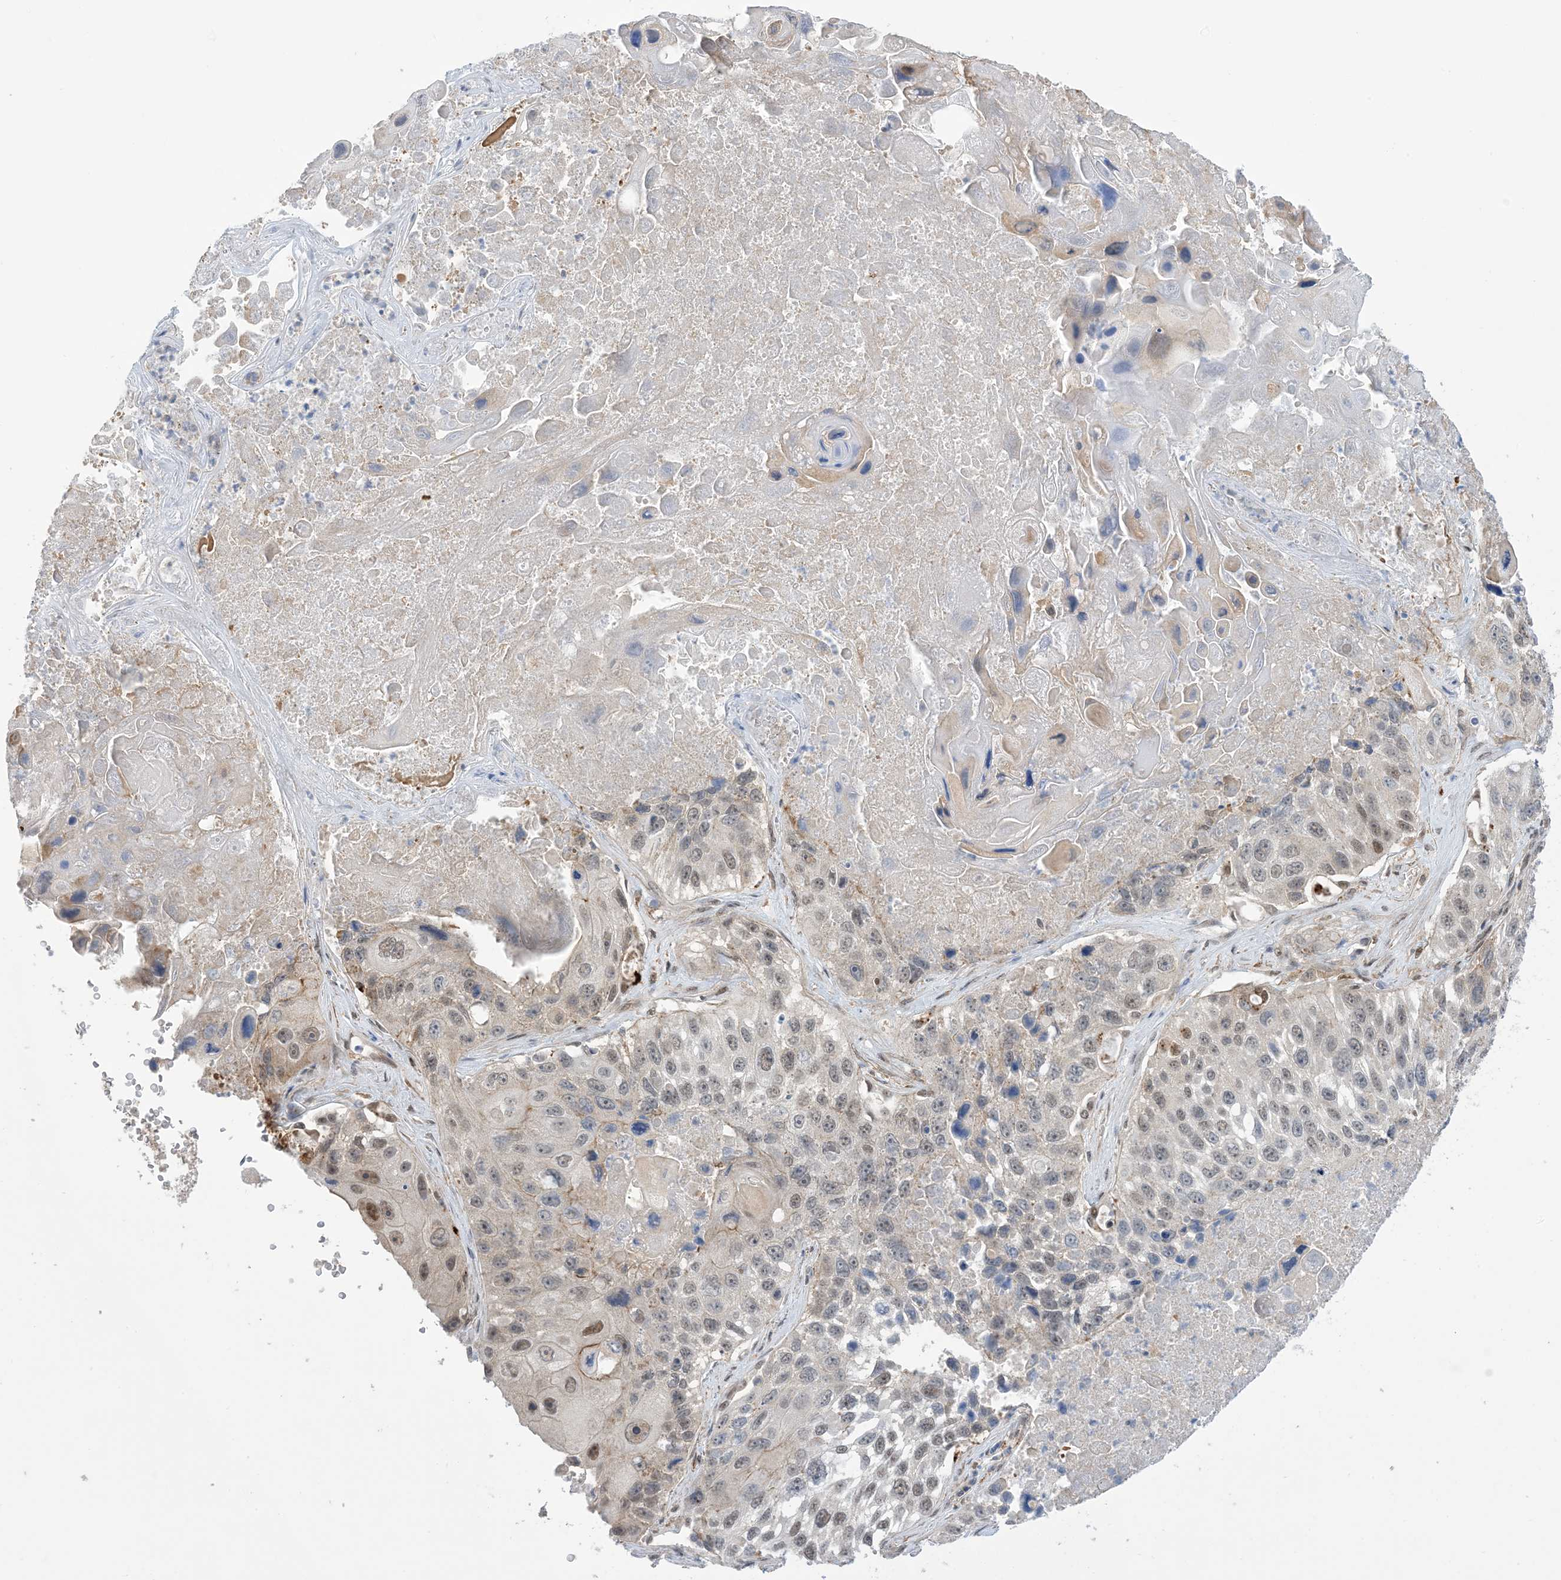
{"staining": {"intensity": "moderate", "quantity": "<25%", "location": "nuclear"}, "tissue": "lung cancer", "cell_type": "Tumor cells", "image_type": "cancer", "snomed": [{"axis": "morphology", "description": "Squamous cell carcinoma, NOS"}, {"axis": "topography", "description": "Lung"}], "caption": "Lung cancer stained with a brown dye demonstrates moderate nuclear positive staining in approximately <25% of tumor cells.", "gene": "ZNF8", "patient": {"sex": "male", "age": 61}}